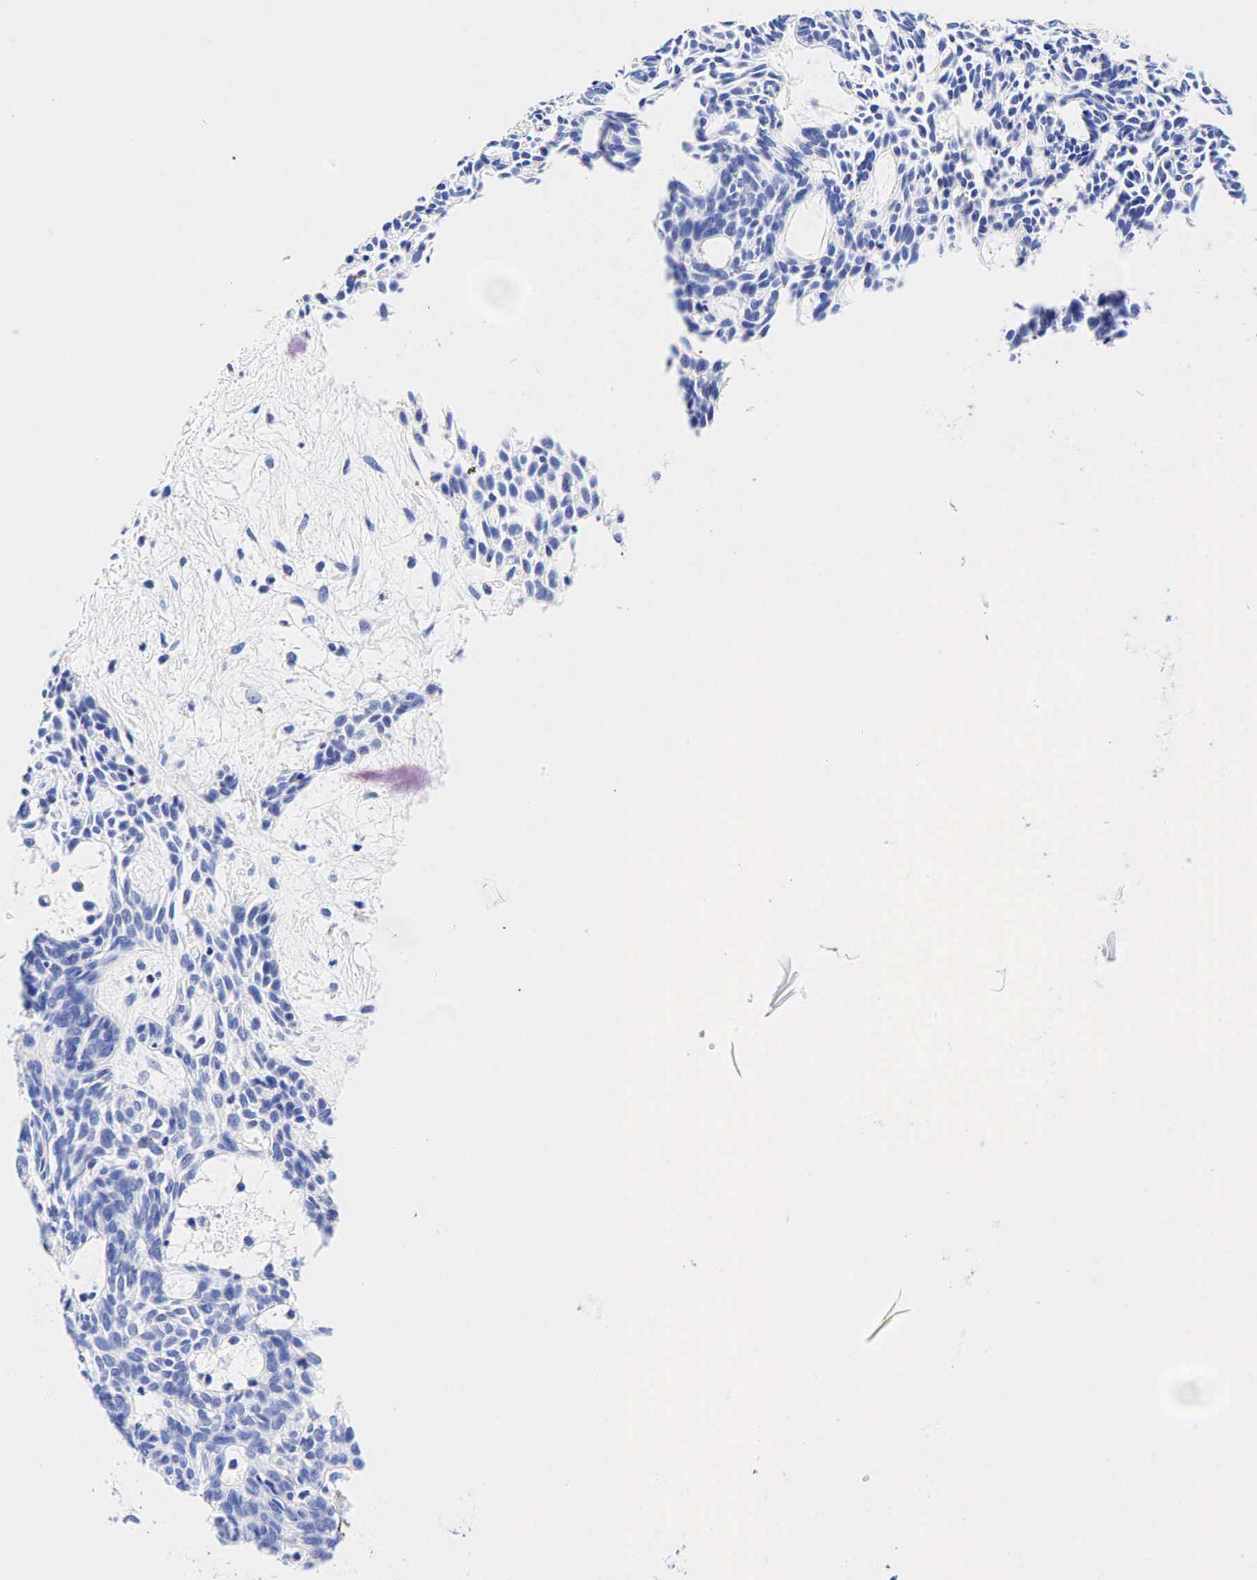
{"staining": {"intensity": "negative", "quantity": "none", "location": "none"}, "tissue": "skin cancer", "cell_type": "Tumor cells", "image_type": "cancer", "snomed": [{"axis": "morphology", "description": "Normal tissue, NOS"}, {"axis": "morphology", "description": "Basal cell carcinoma"}, {"axis": "topography", "description": "Skin"}], "caption": "Tumor cells show no significant protein positivity in basal cell carcinoma (skin).", "gene": "KRT19", "patient": {"sex": "male", "age": 74}}